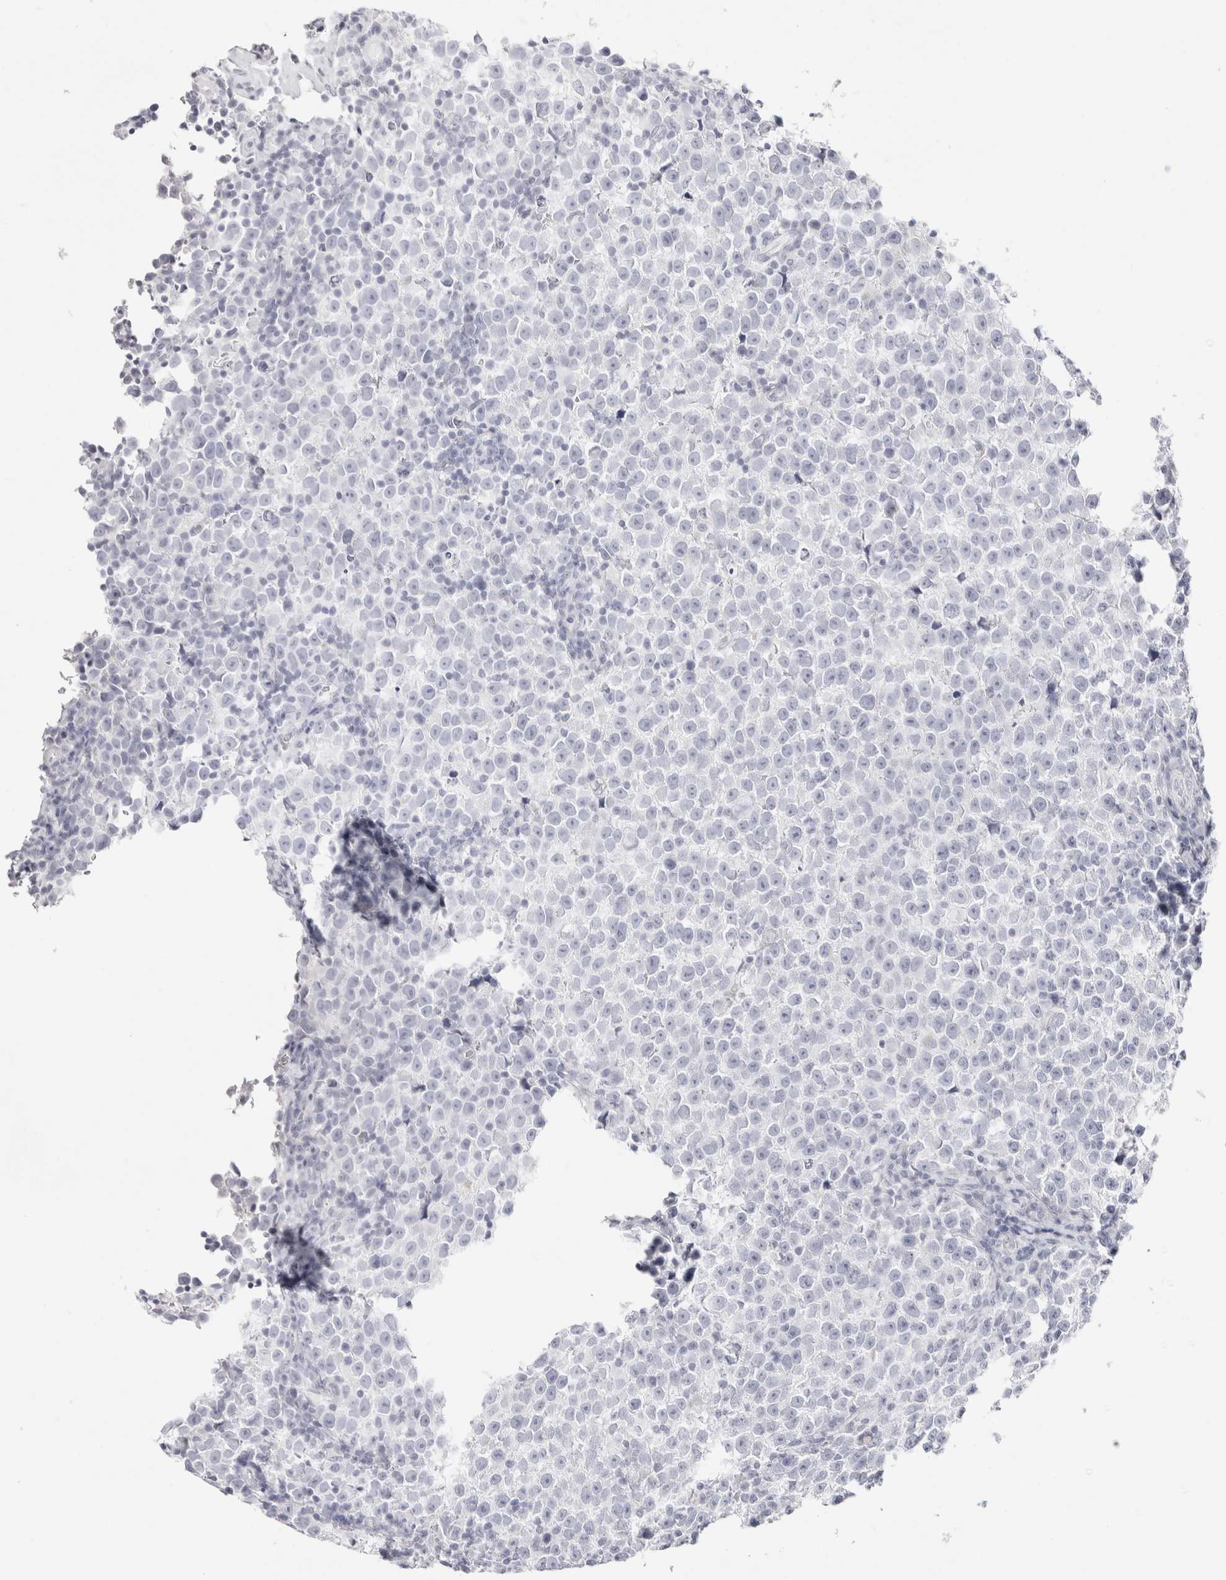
{"staining": {"intensity": "negative", "quantity": "none", "location": "none"}, "tissue": "testis cancer", "cell_type": "Tumor cells", "image_type": "cancer", "snomed": [{"axis": "morphology", "description": "Normal tissue, NOS"}, {"axis": "morphology", "description": "Seminoma, NOS"}, {"axis": "topography", "description": "Testis"}], "caption": "Tumor cells are negative for protein expression in human seminoma (testis).", "gene": "GARIN1A", "patient": {"sex": "male", "age": 43}}